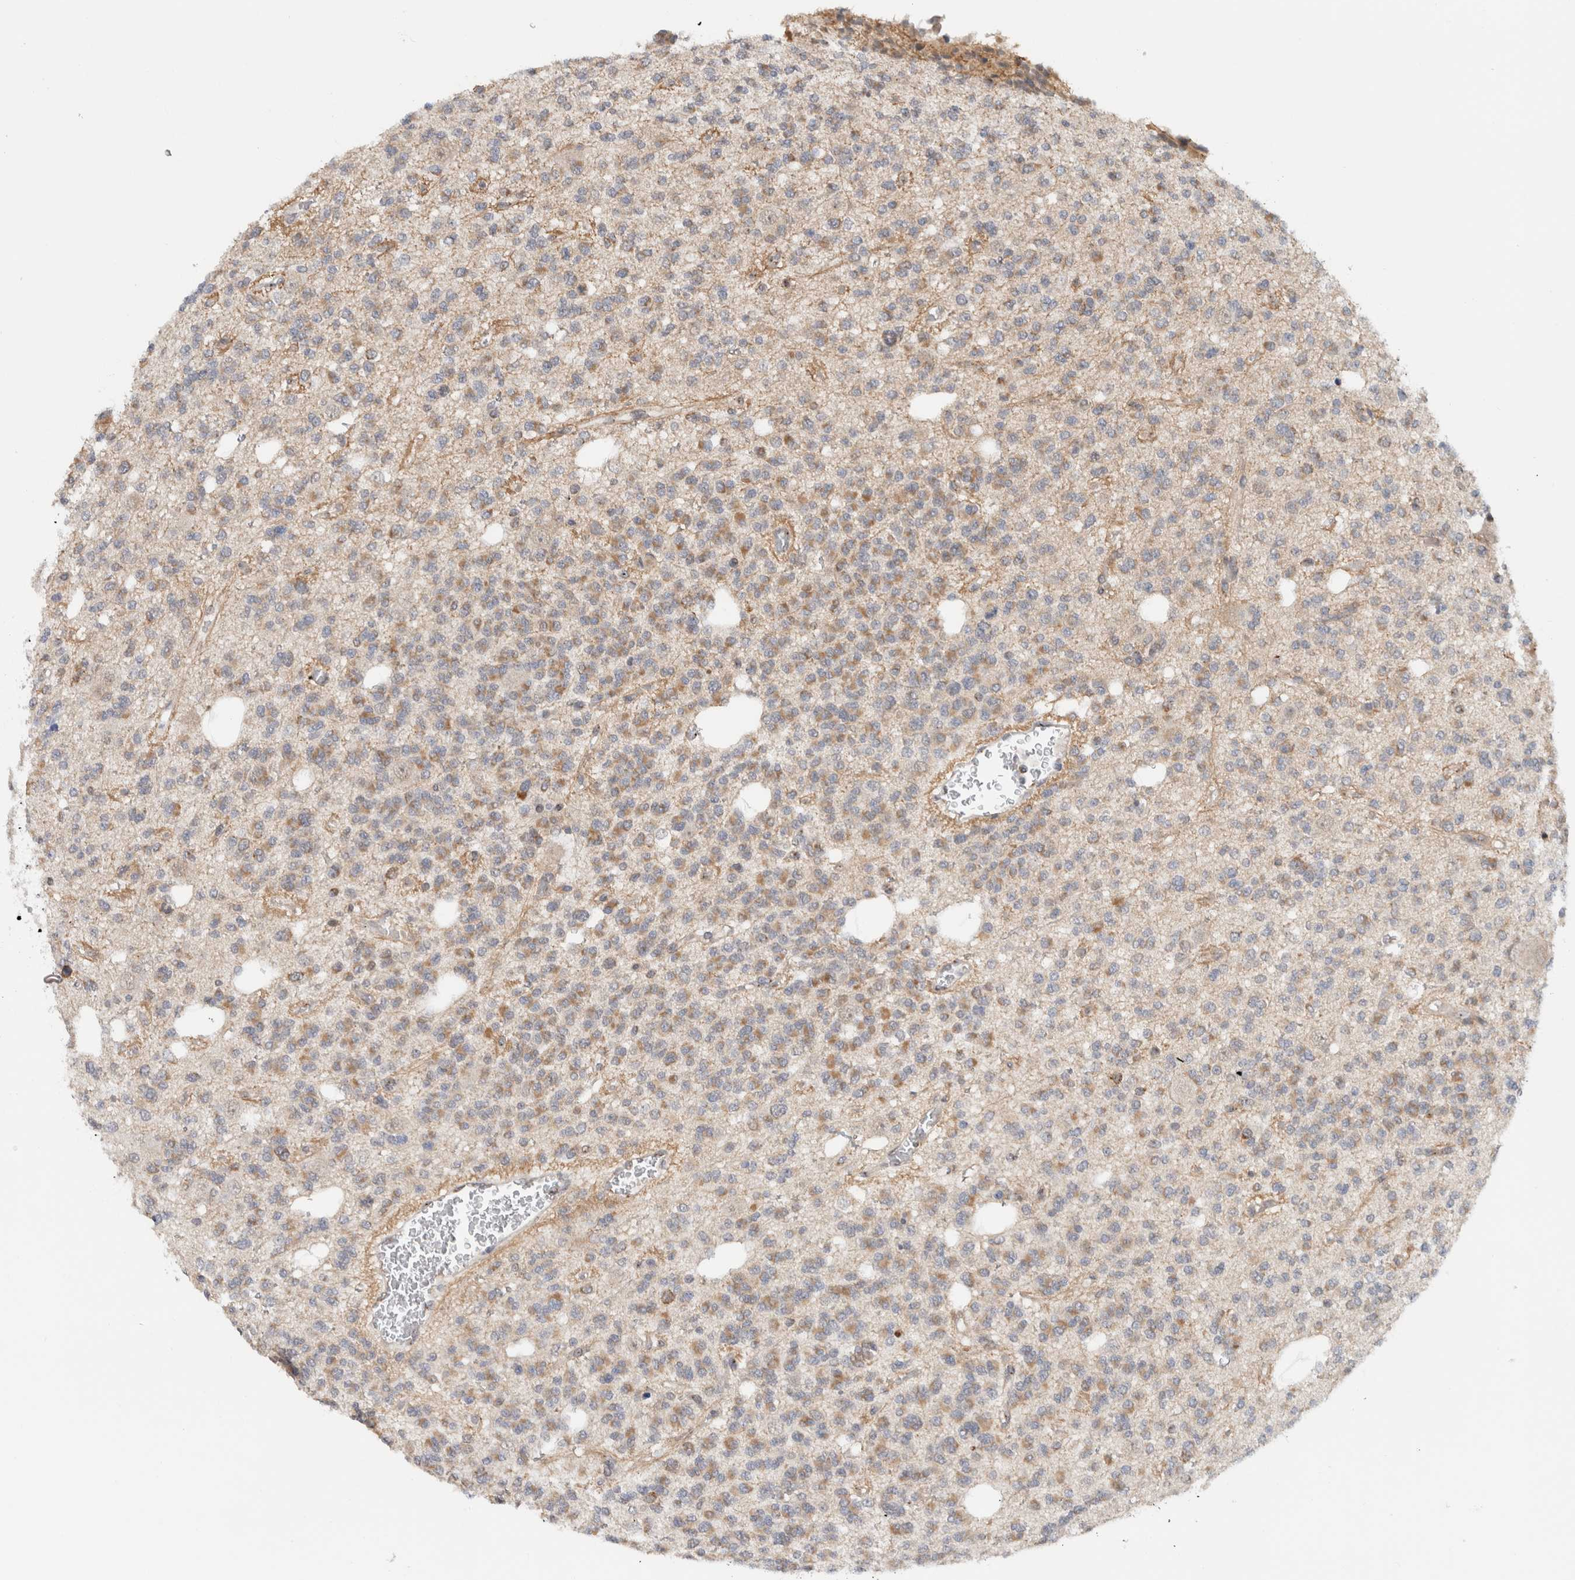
{"staining": {"intensity": "moderate", "quantity": "25%-75%", "location": "cytoplasmic/membranous"}, "tissue": "glioma", "cell_type": "Tumor cells", "image_type": "cancer", "snomed": [{"axis": "morphology", "description": "Glioma, malignant, Low grade"}, {"axis": "topography", "description": "Brain"}], "caption": "Glioma stained with IHC reveals moderate cytoplasmic/membranous positivity in about 25%-75% of tumor cells.", "gene": "CMC2", "patient": {"sex": "male", "age": 38}}